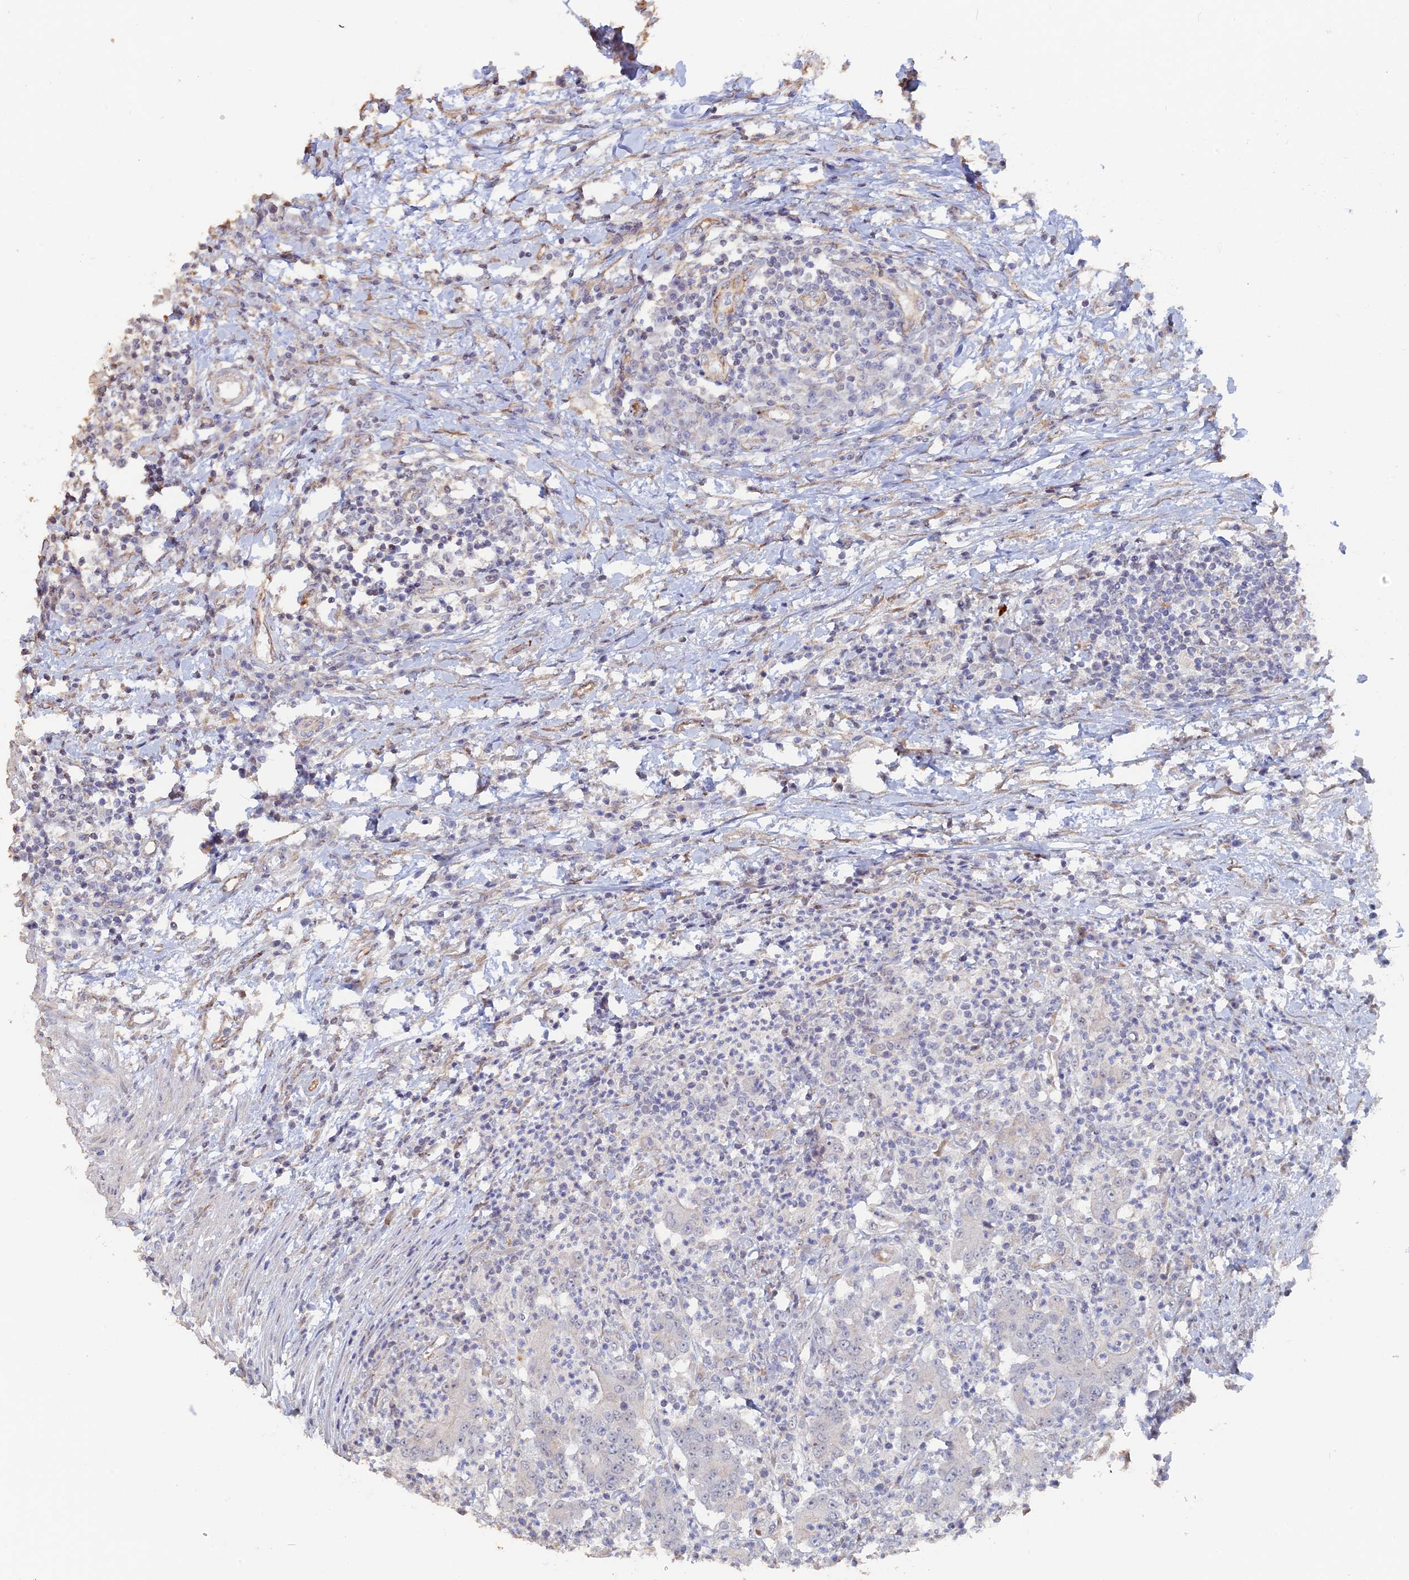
{"staining": {"intensity": "weak", "quantity": "<25%", "location": "cytoplasmic/membranous"}, "tissue": "colorectal cancer", "cell_type": "Tumor cells", "image_type": "cancer", "snomed": [{"axis": "morphology", "description": "Adenocarcinoma, NOS"}, {"axis": "topography", "description": "Colon"}], "caption": "This histopathology image is of colorectal cancer stained with immunohistochemistry (IHC) to label a protein in brown with the nuclei are counter-stained blue. There is no staining in tumor cells.", "gene": "SEMG2", "patient": {"sex": "male", "age": 83}}